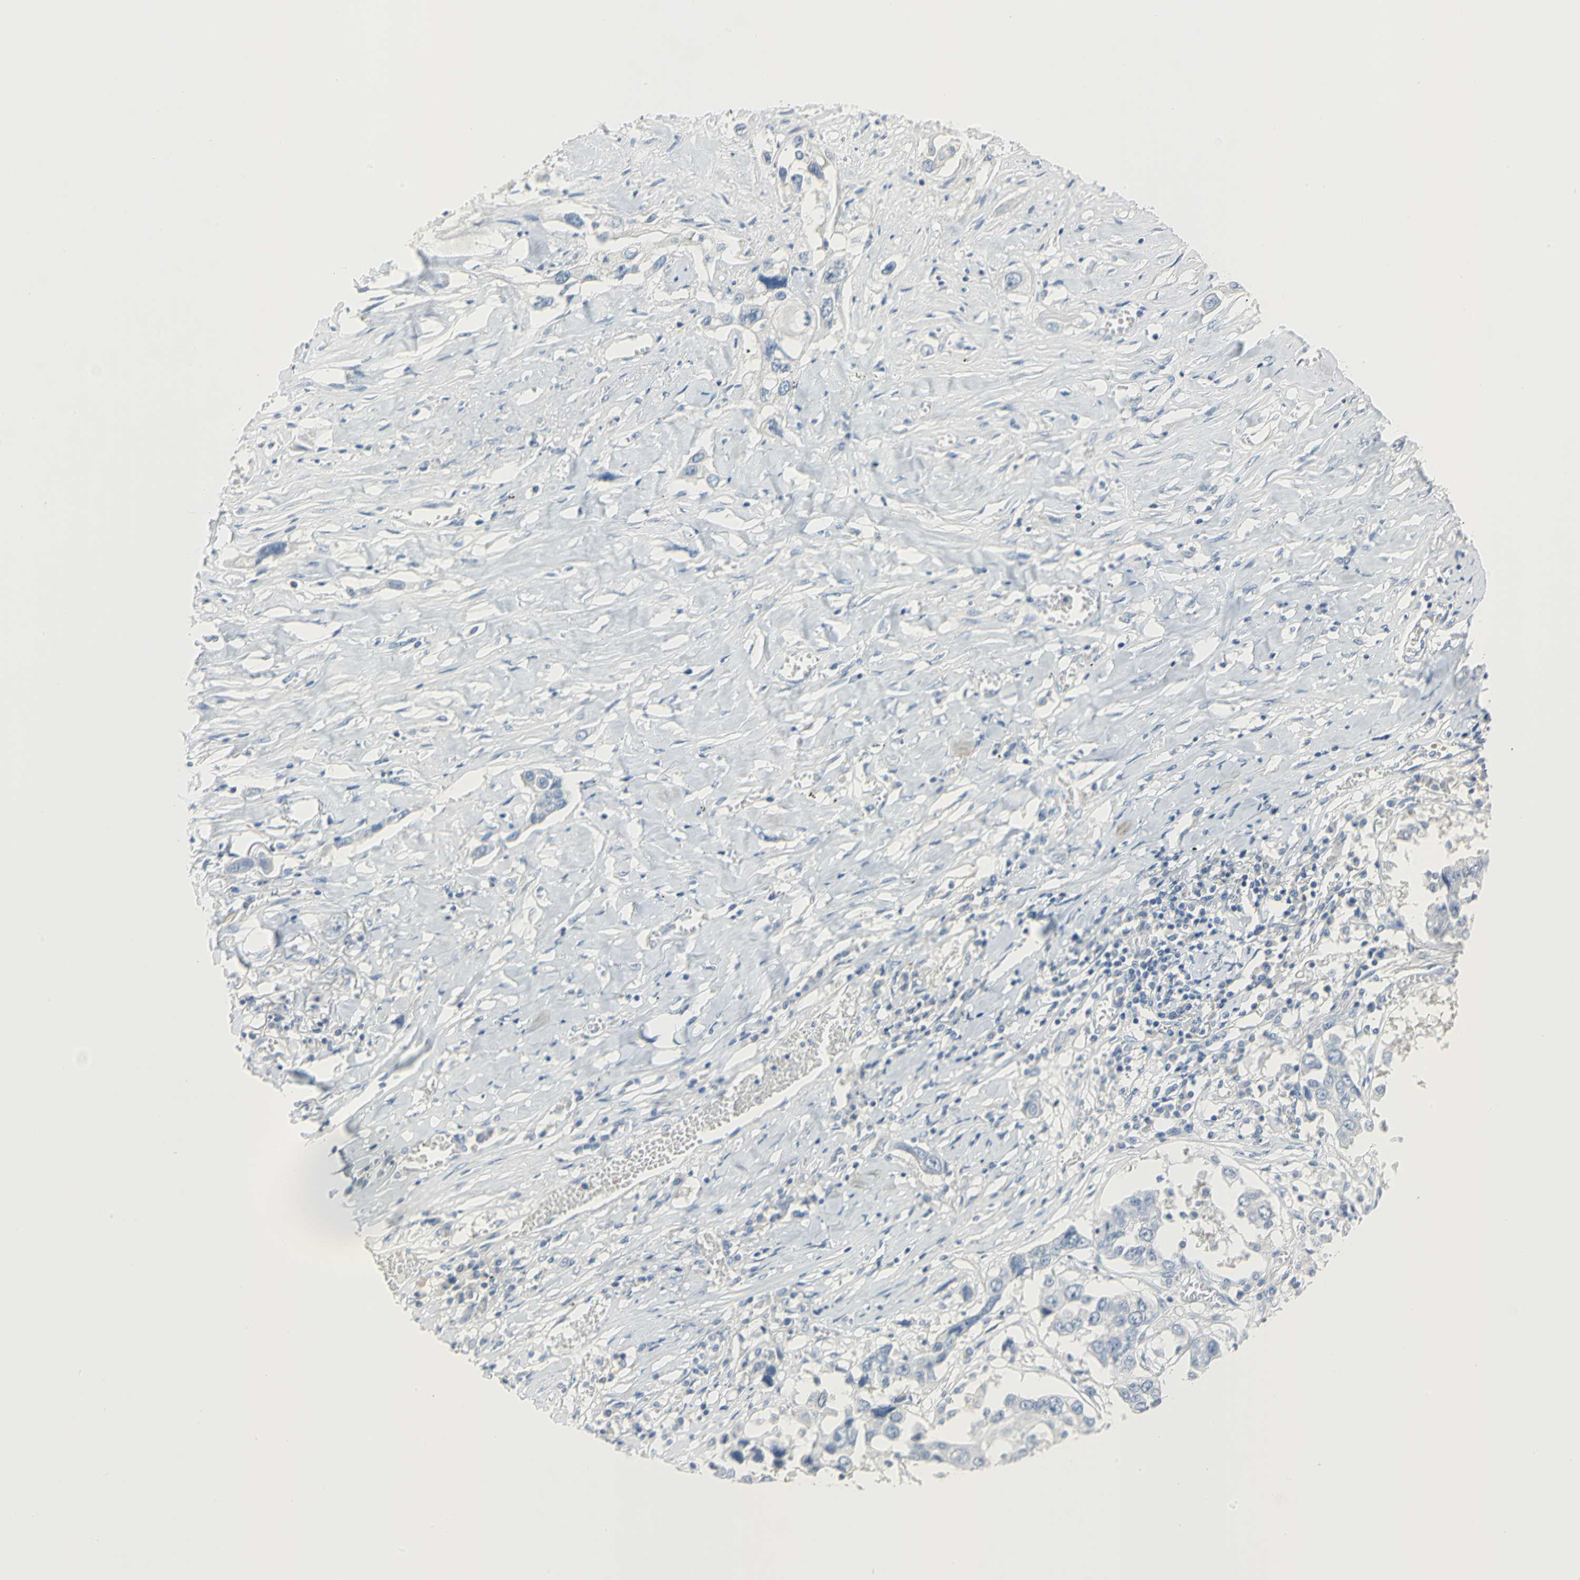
{"staining": {"intensity": "negative", "quantity": "none", "location": "none"}, "tissue": "lung cancer", "cell_type": "Tumor cells", "image_type": "cancer", "snomed": [{"axis": "morphology", "description": "Squamous cell carcinoma, NOS"}, {"axis": "topography", "description": "Lung"}], "caption": "DAB immunohistochemical staining of squamous cell carcinoma (lung) exhibits no significant staining in tumor cells. (Brightfield microscopy of DAB IHC at high magnification).", "gene": "CA3", "patient": {"sex": "male", "age": 71}}